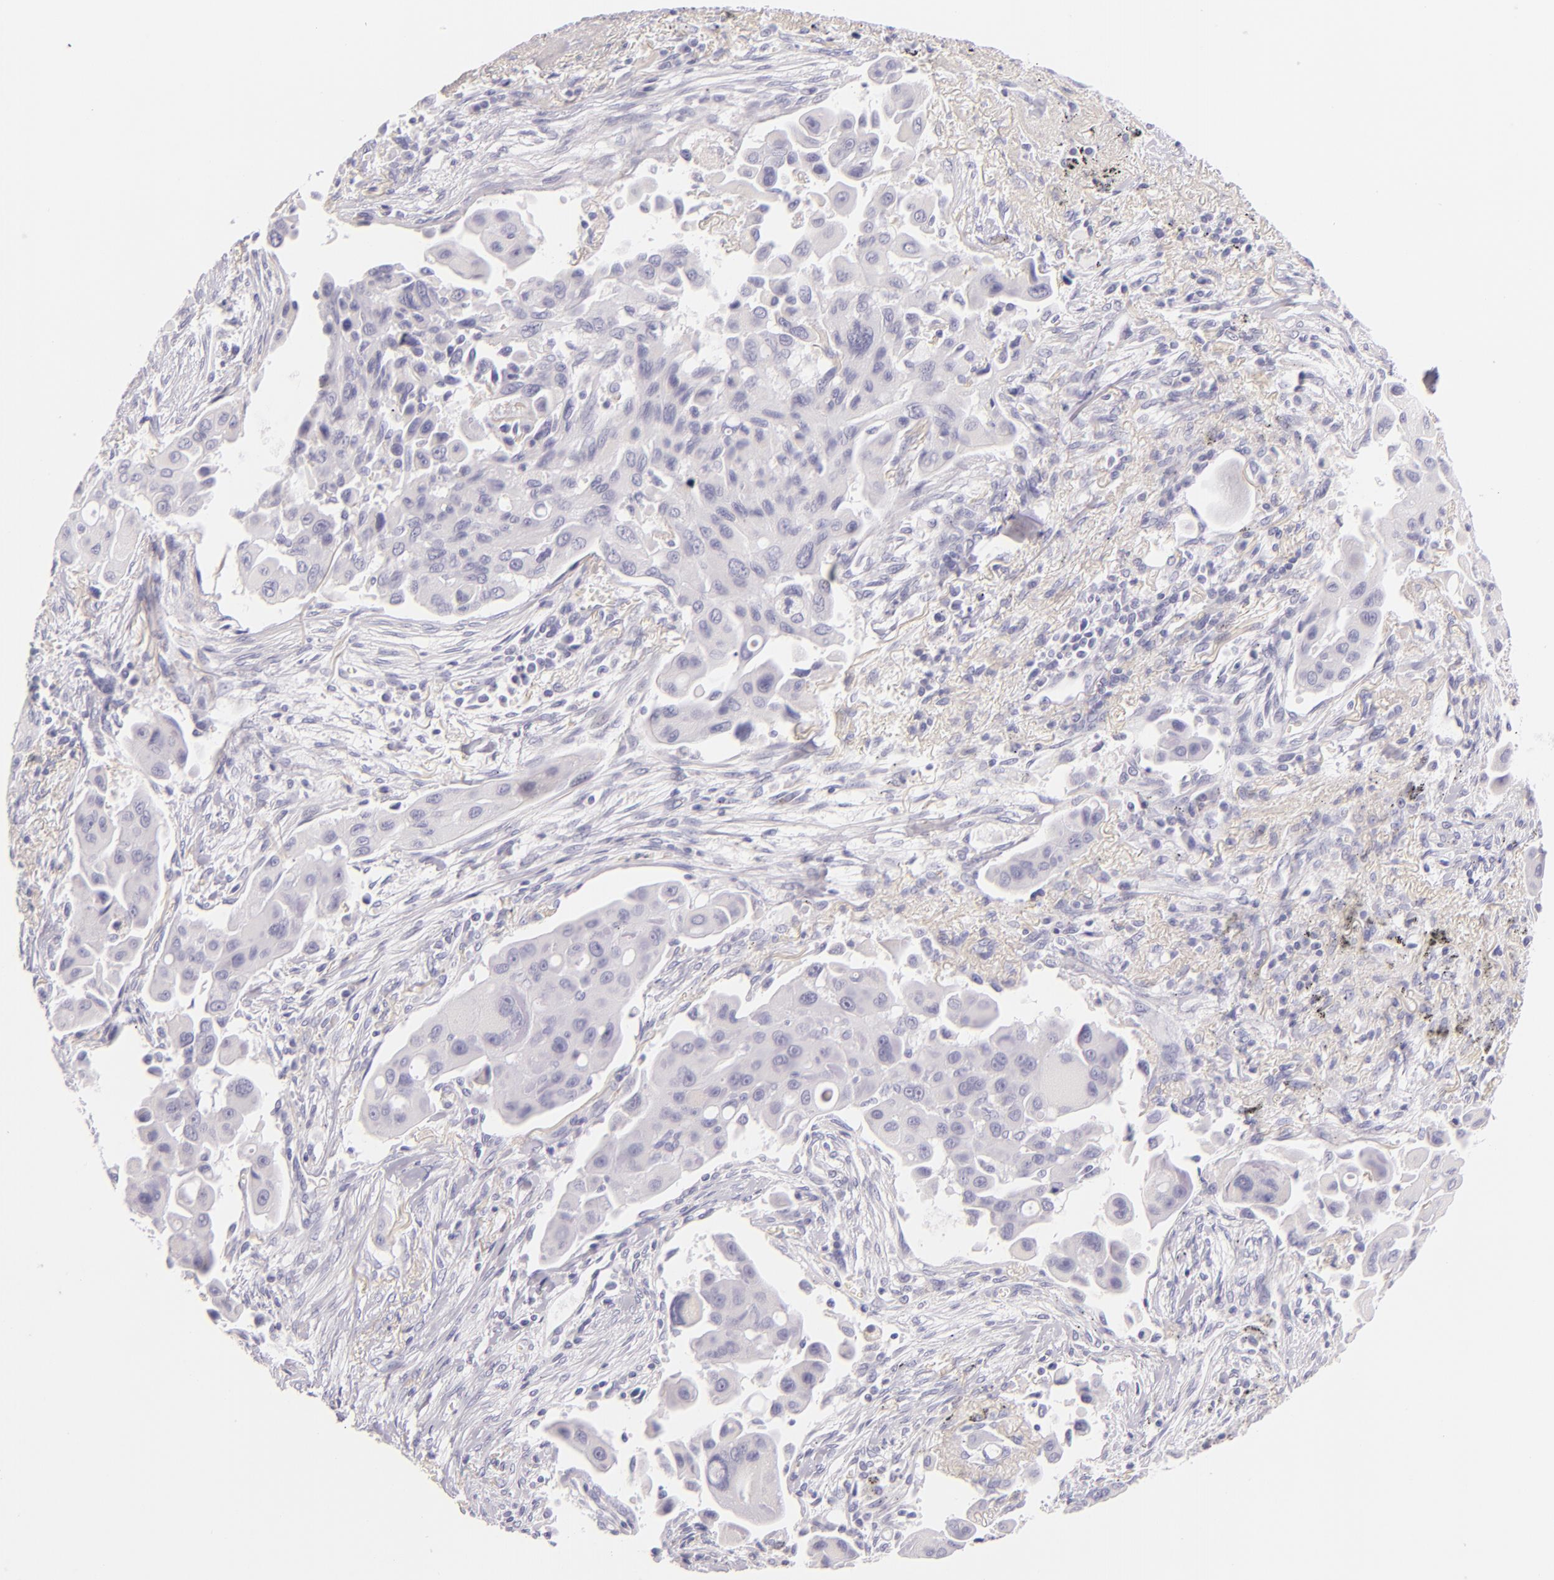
{"staining": {"intensity": "negative", "quantity": "none", "location": "none"}, "tissue": "lung cancer", "cell_type": "Tumor cells", "image_type": "cancer", "snomed": [{"axis": "morphology", "description": "Adenocarcinoma, NOS"}, {"axis": "topography", "description": "Lung"}], "caption": "Histopathology image shows no protein expression in tumor cells of adenocarcinoma (lung) tissue.", "gene": "INA", "patient": {"sex": "male", "age": 68}}